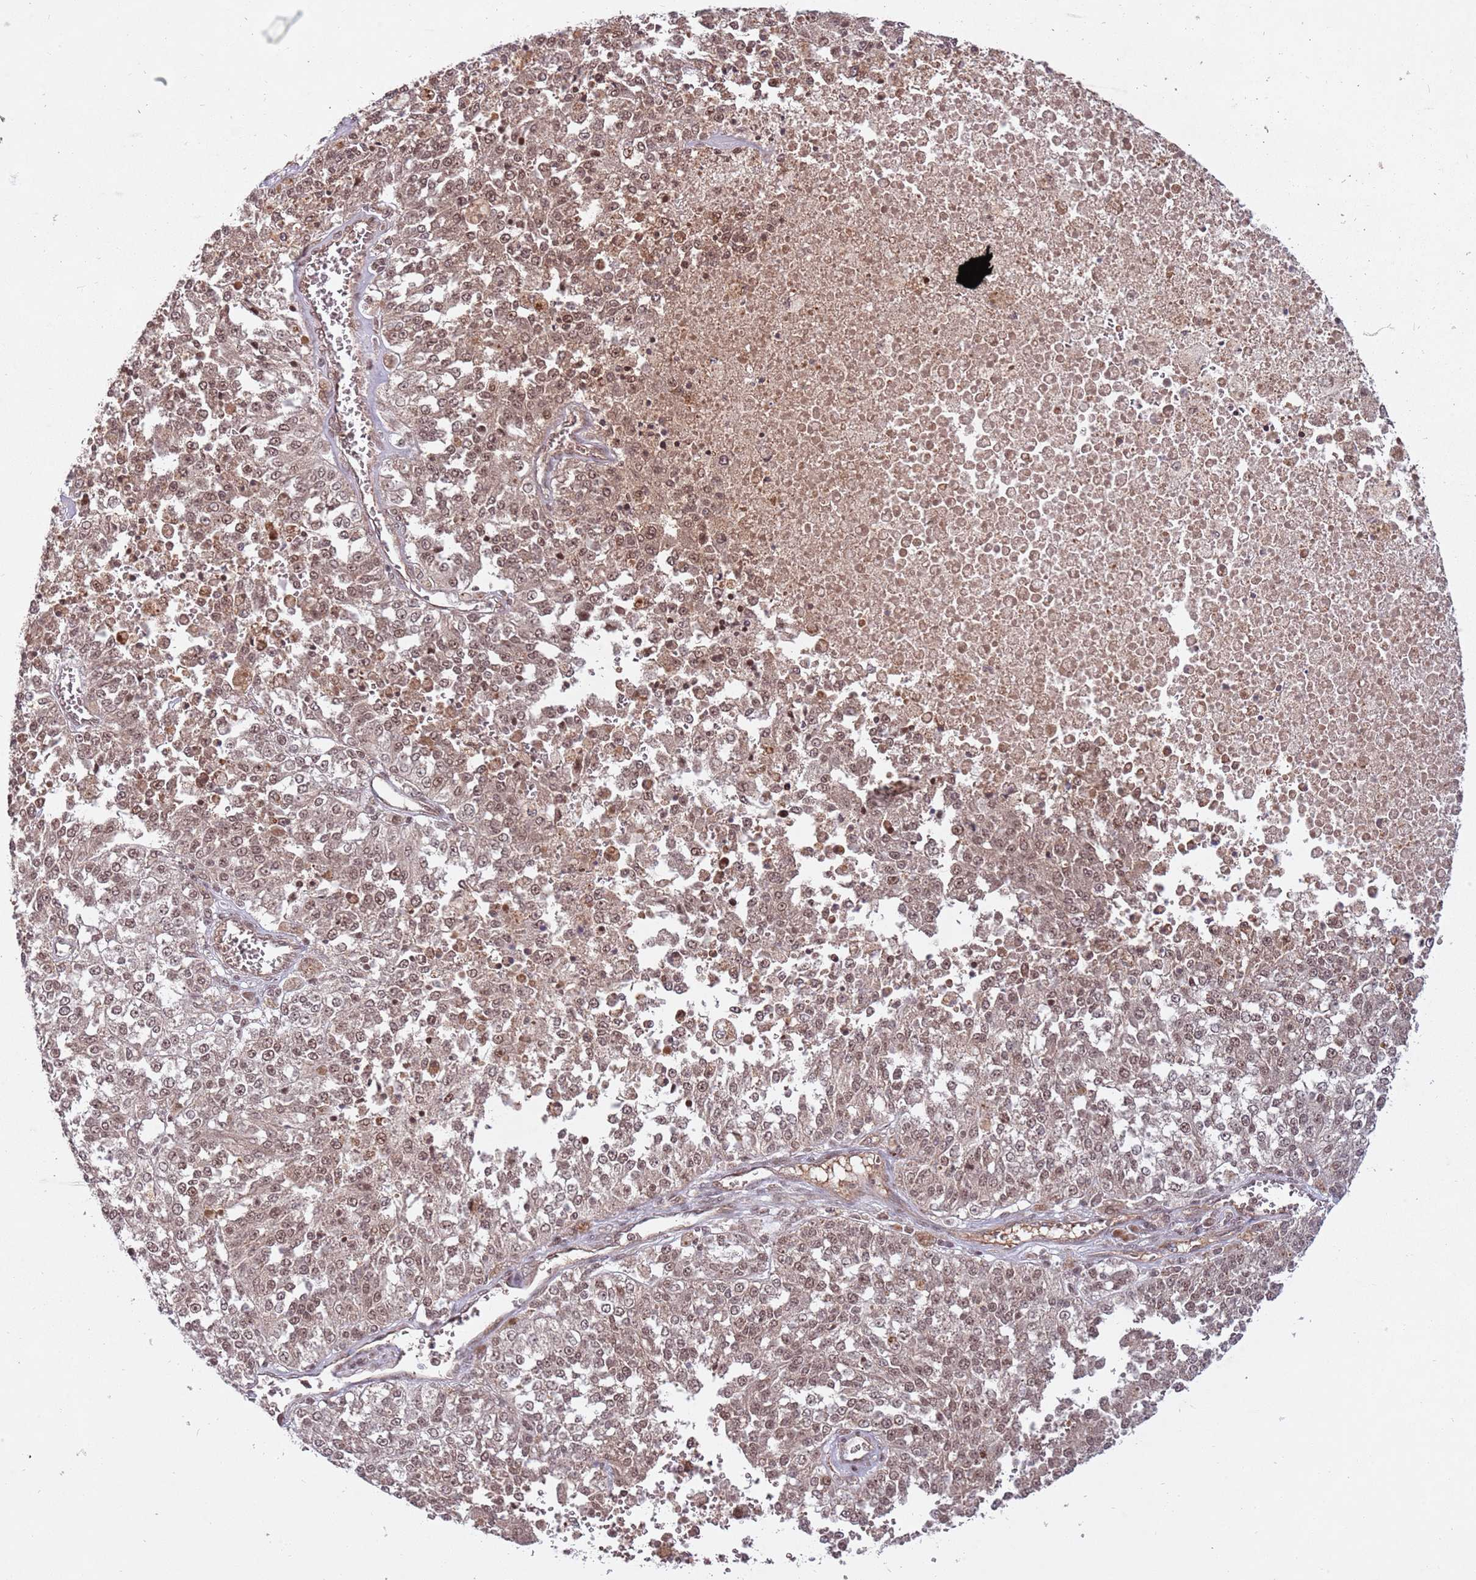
{"staining": {"intensity": "moderate", "quantity": ">75%", "location": "nuclear"}, "tissue": "melanoma", "cell_type": "Tumor cells", "image_type": "cancer", "snomed": [{"axis": "morphology", "description": "Malignant melanoma, NOS"}, {"axis": "topography", "description": "Skin"}], "caption": "Malignant melanoma was stained to show a protein in brown. There is medium levels of moderate nuclear expression in approximately >75% of tumor cells.", "gene": "SUDS3", "patient": {"sex": "female", "age": 64}}